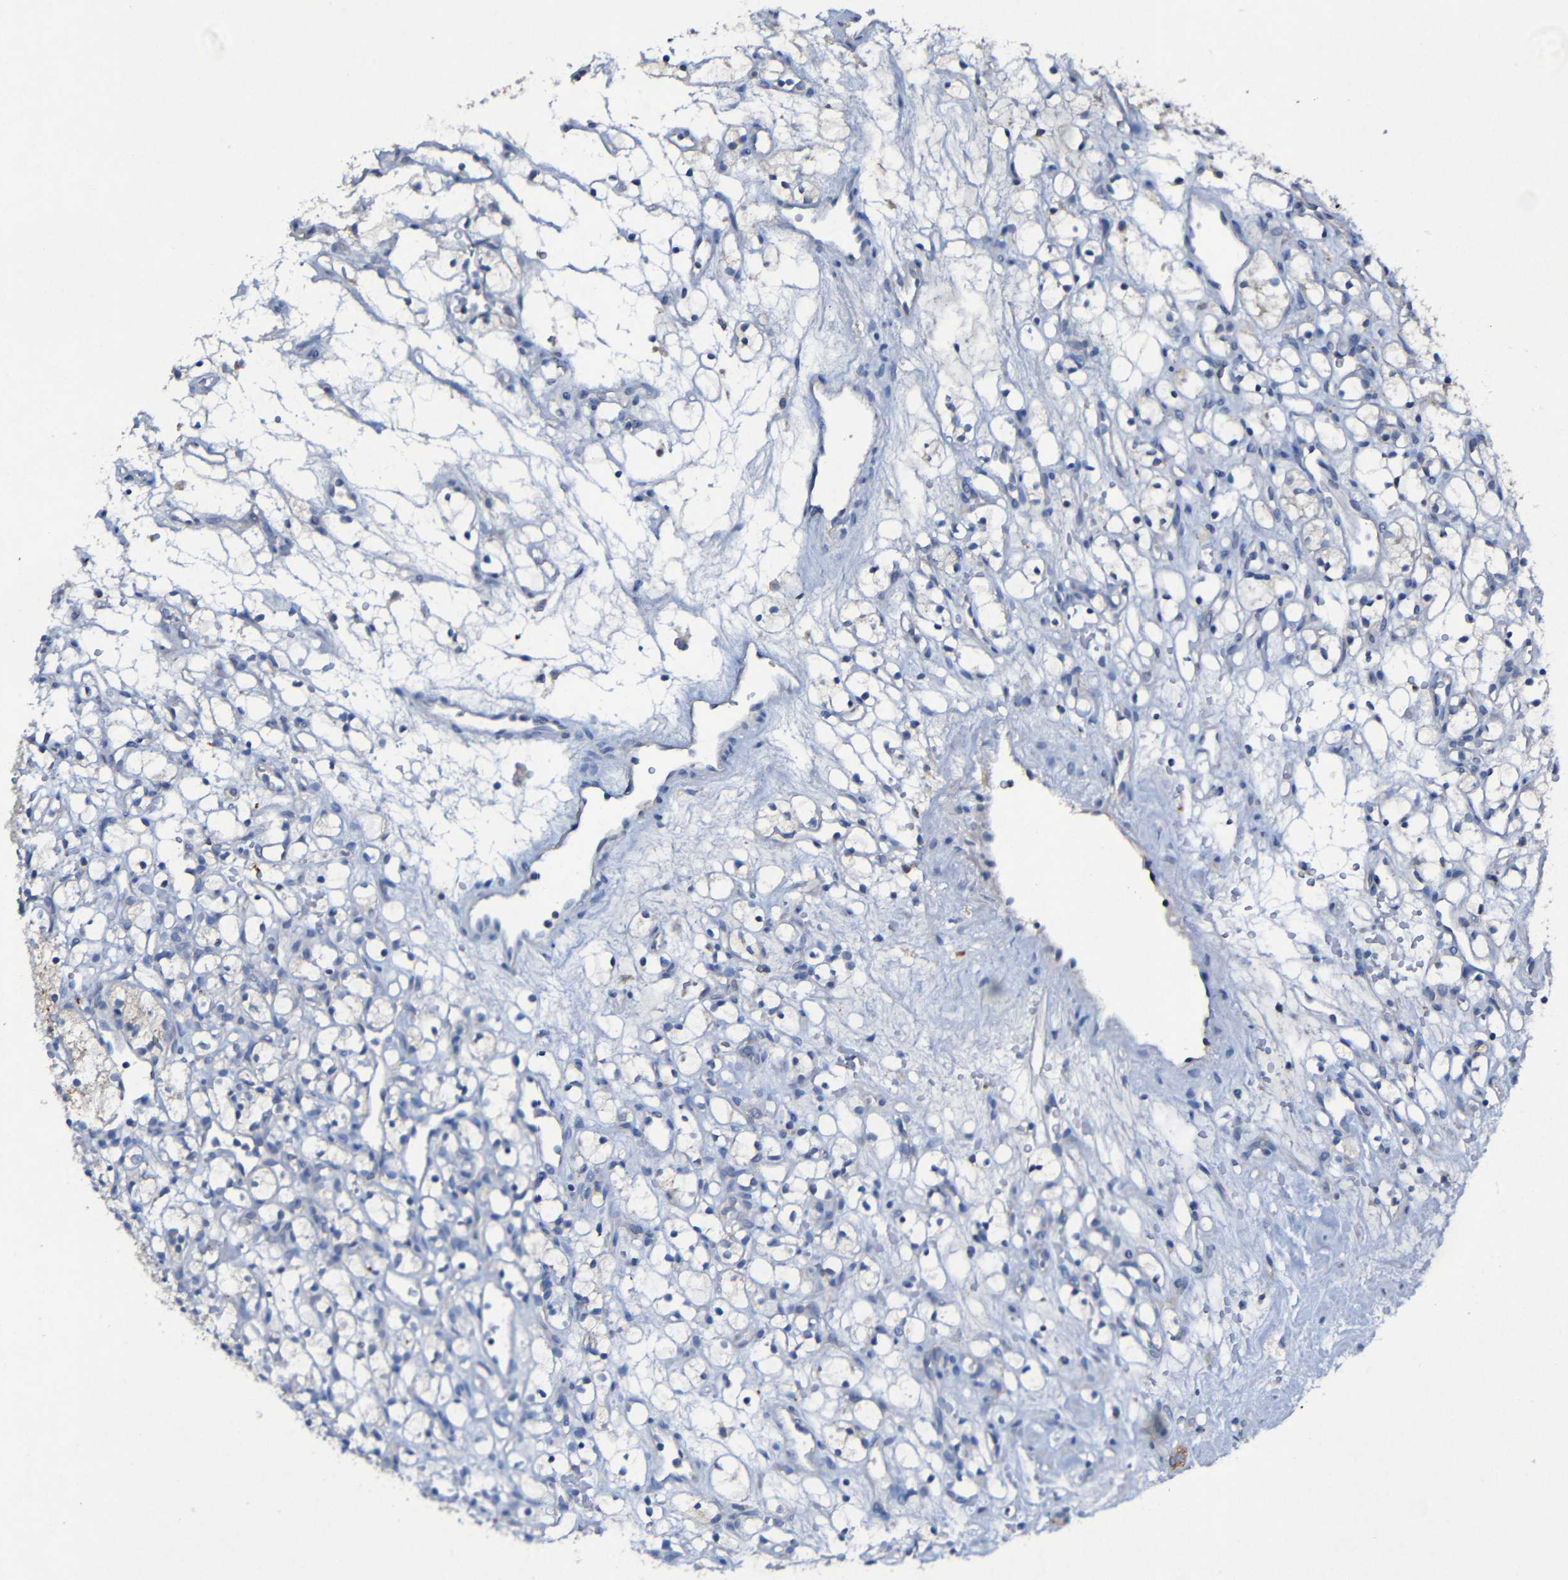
{"staining": {"intensity": "negative", "quantity": "none", "location": "none"}, "tissue": "renal cancer", "cell_type": "Tumor cells", "image_type": "cancer", "snomed": [{"axis": "morphology", "description": "Adenocarcinoma, NOS"}, {"axis": "topography", "description": "Kidney"}], "caption": "Tumor cells show no significant protein positivity in renal adenocarcinoma.", "gene": "LRRC70", "patient": {"sex": "female", "age": 60}}